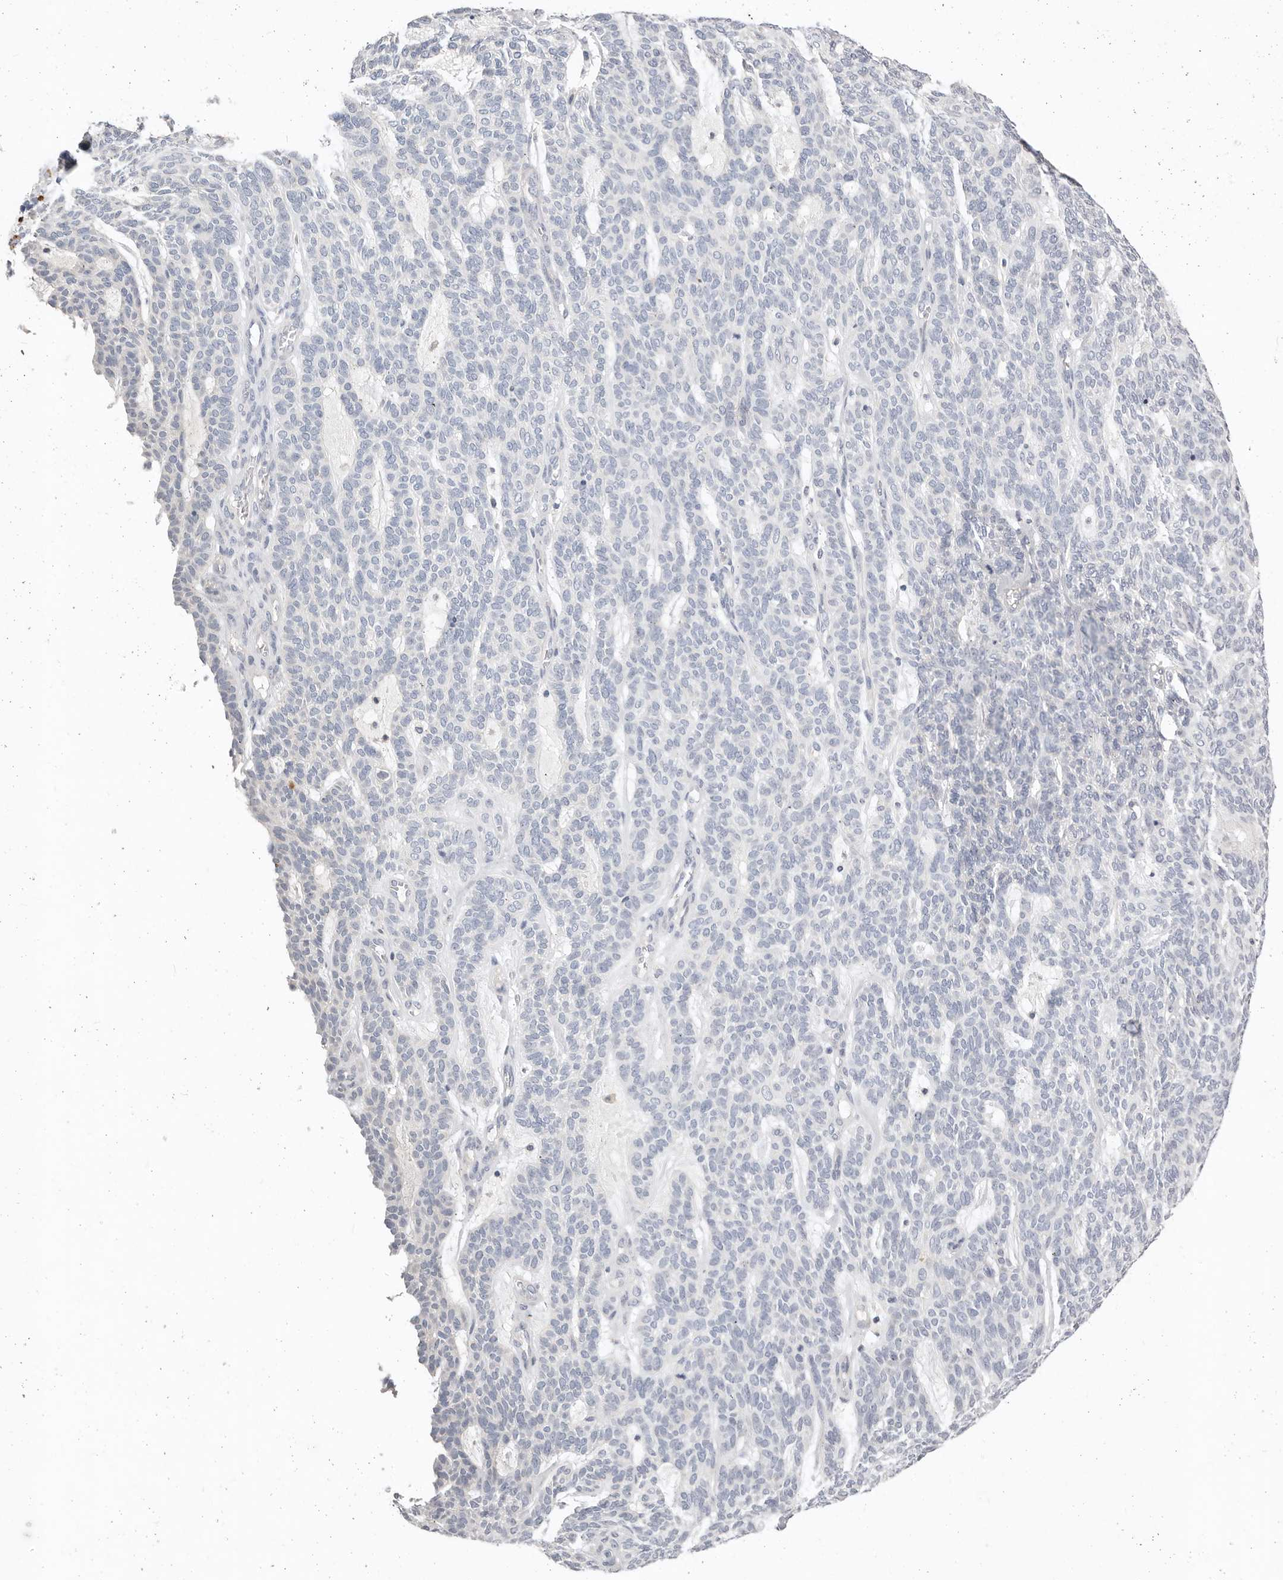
{"staining": {"intensity": "negative", "quantity": "none", "location": "none"}, "tissue": "skin cancer", "cell_type": "Tumor cells", "image_type": "cancer", "snomed": [{"axis": "morphology", "description": "Squamous cell carcinoma, NOS"}, {"axis": "topography", "description": "Skin"}], "caption": "Immunohistochemical staining of skin cancer (squamous cell carcinoma) exhibits no significant expression in tumor cells.", "gene": "TMEM63B", "patient": {"sex": "female", "age": 90}}